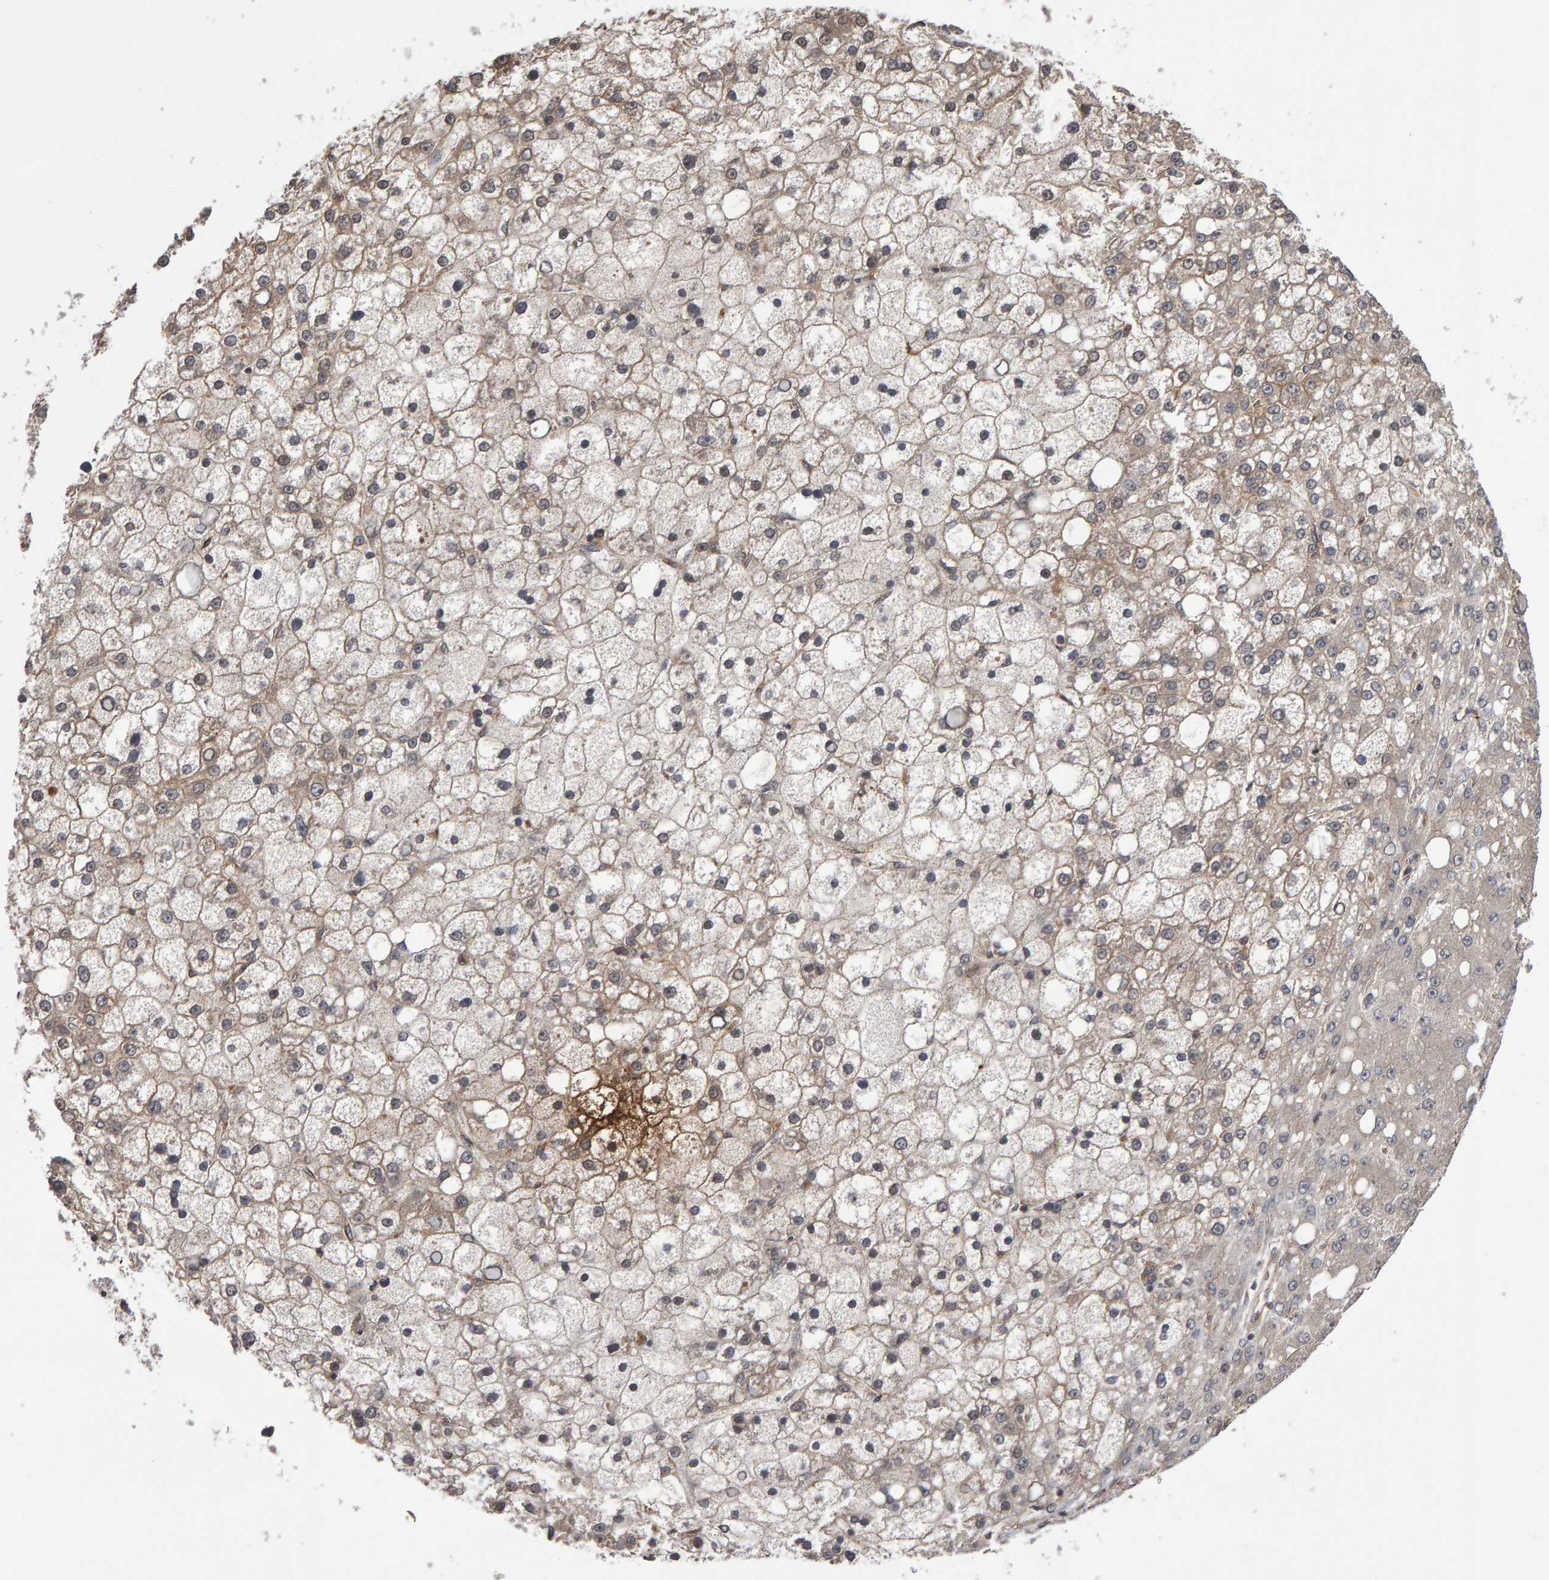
{"staining": {"intensity": "weak", "quantity": "<25%", "location": "cytoplasmic/membranous"}, "tissue": "liver cancer", "cell_type": "Tumor cells", "image_type": "cancer", "snomed": [{"axis": "morphology", "description": "Carcinoma, Hepatocellular, NOS"}, {"axis": "topography", "description": "Liver"}], "caption": "Immunohistochemistry image of neoplastic tissue: human liver cancer stained with DAB (3,3'-diaminobenzidine) exhibits no significant protein expression in tumor cells.", "gene": "SCRIB", "patient": {"sex": "male", "age": 67}}